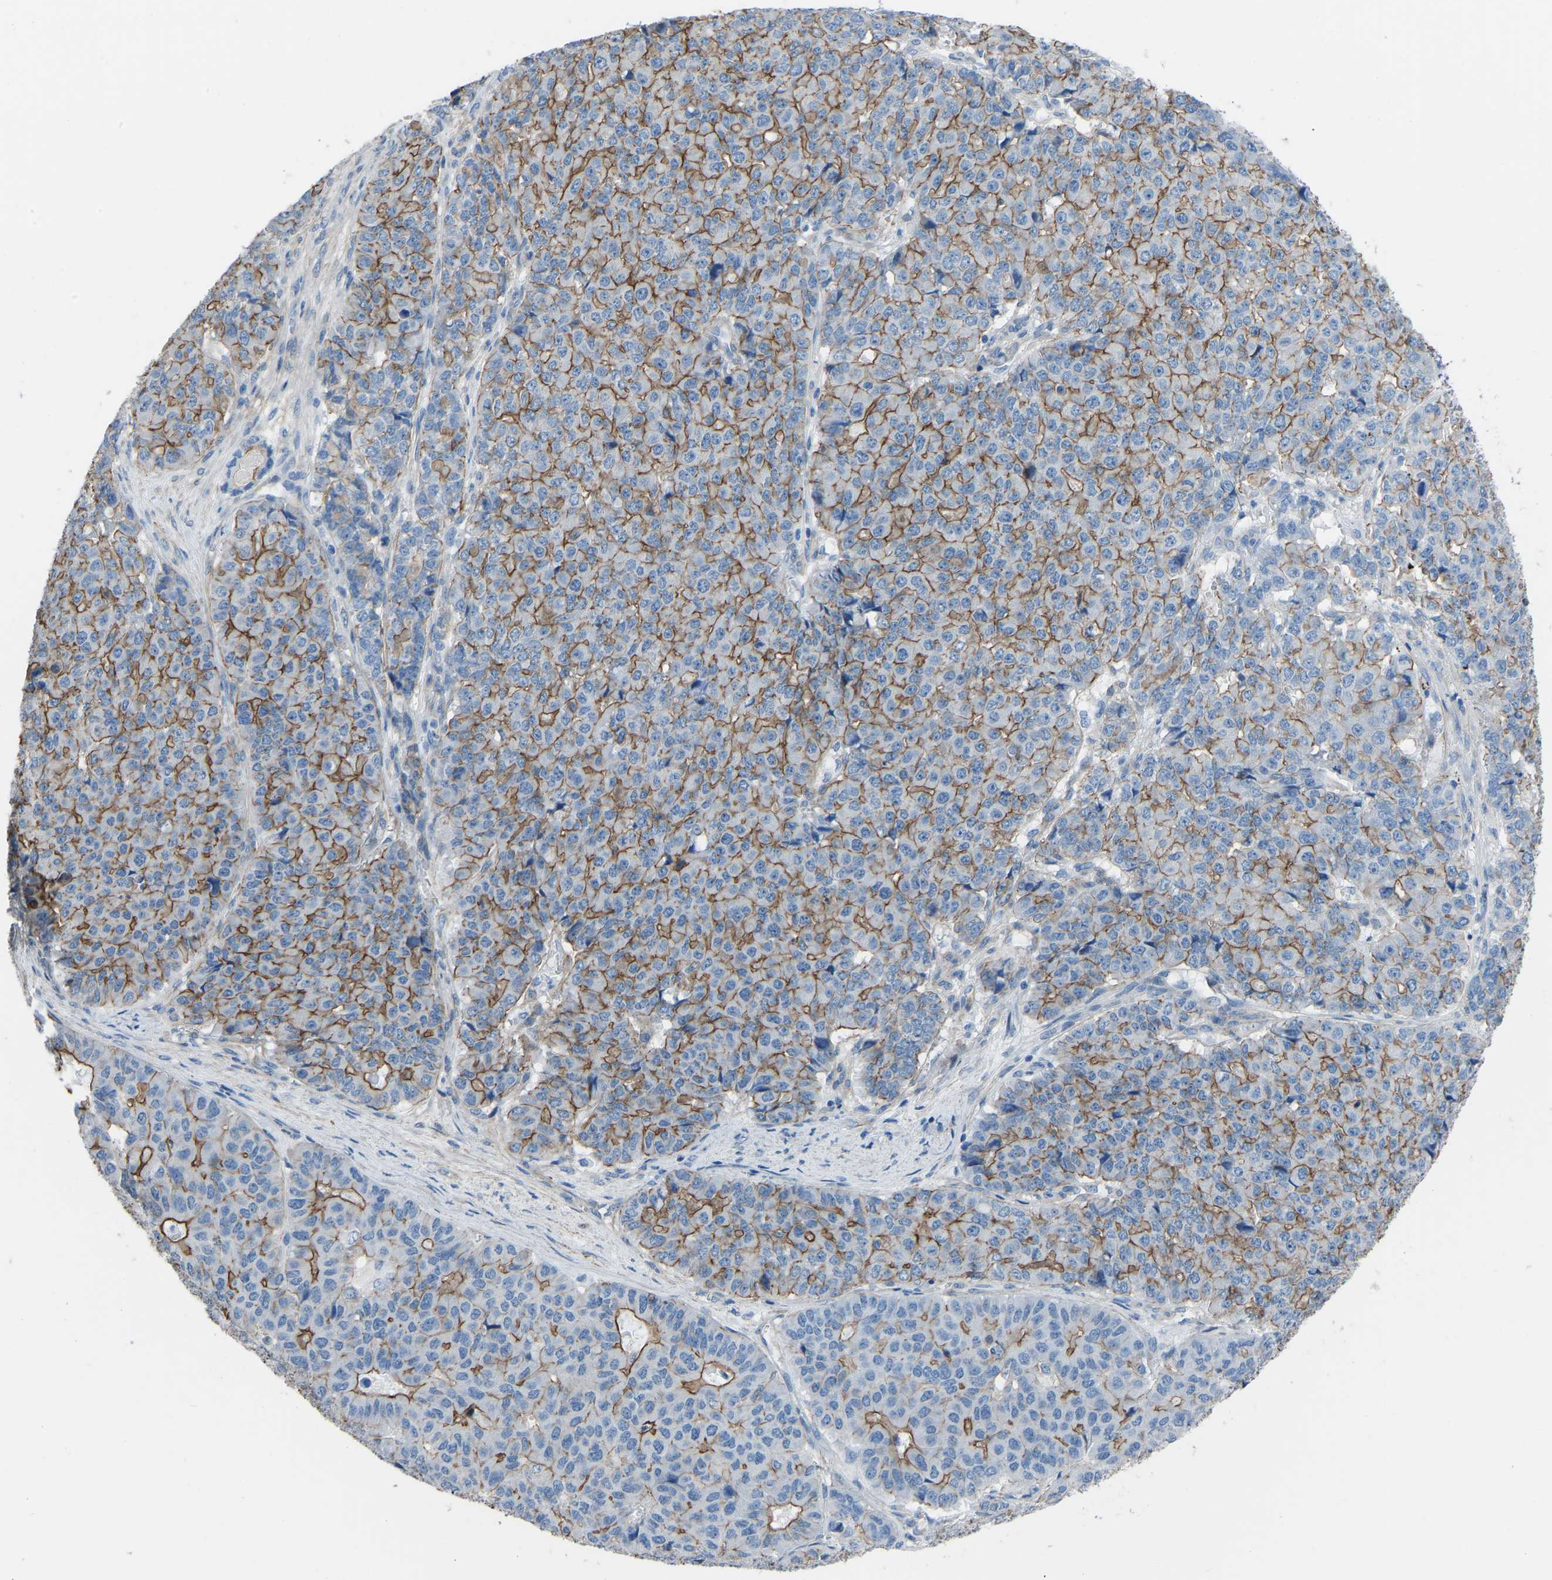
{"staining": {"intensity": "moderate", "quantity": ">75%", "location": "cytoplasmic/membranous"}, "tissue": "pancreatic cancer", "cell_type": "Tumor cells", "image_type": "cancer", "snomed": [{"axis": "morphology", "description": "Adenocarcinoma, NOS"}, {"axis": "topography", "description": "Pancreas"}], "caption": "This is a photomicrograph of immunohistochemistry staining of pancreatic cancer (adenocarcinoma), which shows moderate staining in the cytoplasmic/membranous of tumor cells.", "gene": "MYH10", "patient": {"sex": "male", "age": 50}}